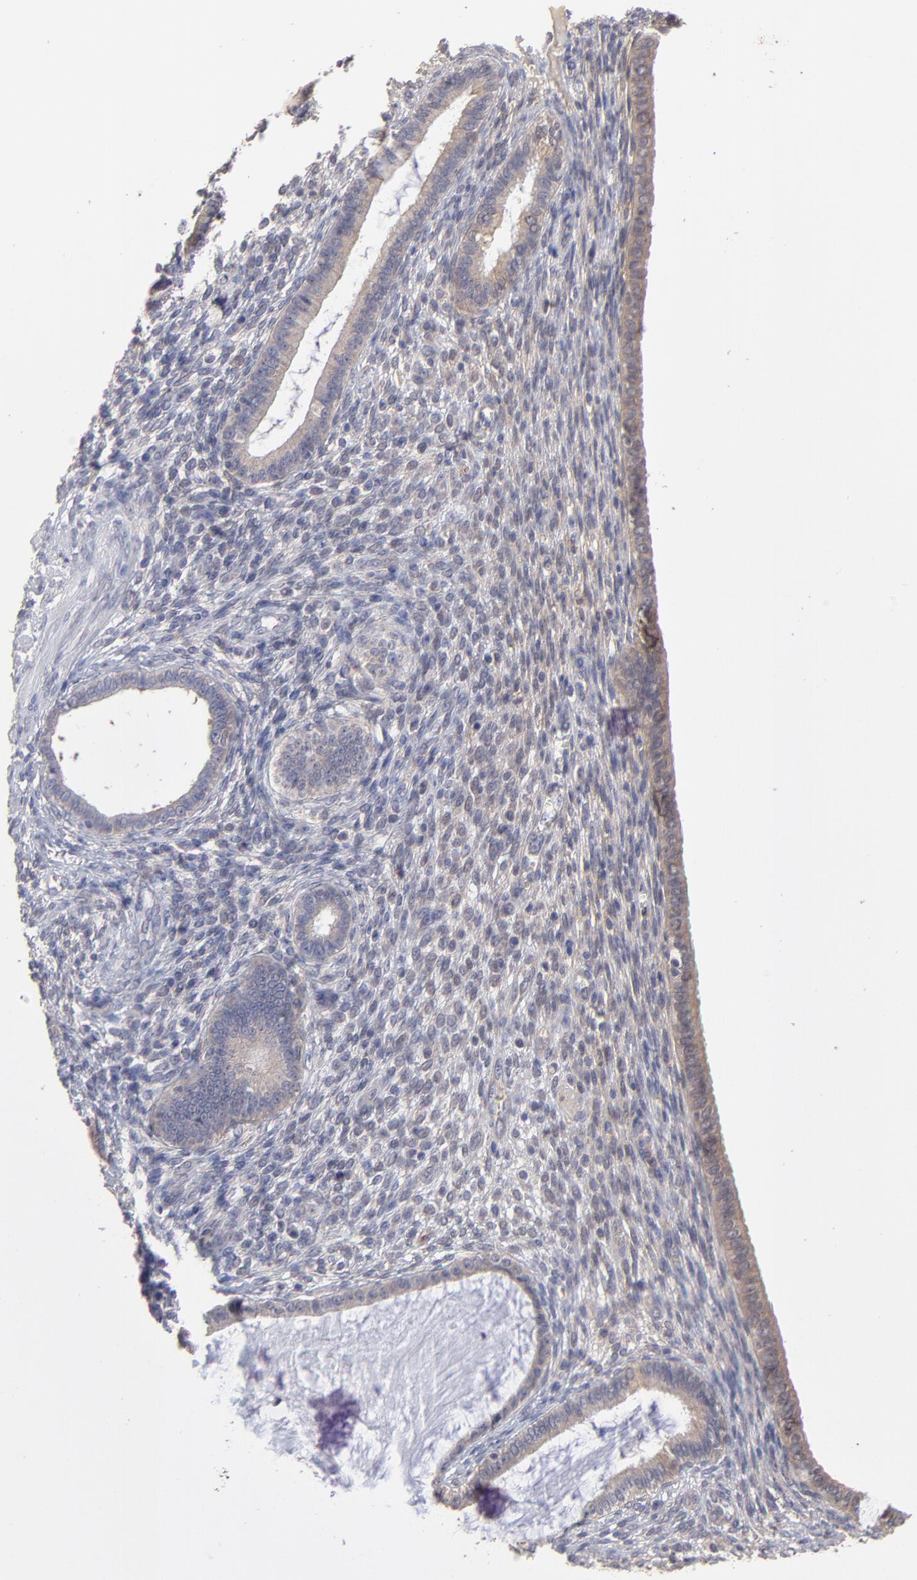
{"staining": {"intensity": "weak", "quantity": "<25%", "location": "cytoplasmic/membranous,nuclear"}, "tissue": "endometrium", "cell_type": "Cells in endometrial stroma", "image_type": "normal", "snomed": [{"axis": "morphology", "description": "Normal tissue, NOS"}, {"axis": "topography", "description": "Endometrium"}], "caption": "Immunohistochemical staining of unremarkable human endometrium demonstrates no significant expression in cells in endometrial stroma. Nuclei are stained in blue.", "gene": "PSMD14", "patient": {"sex": "female", "age": 72}}